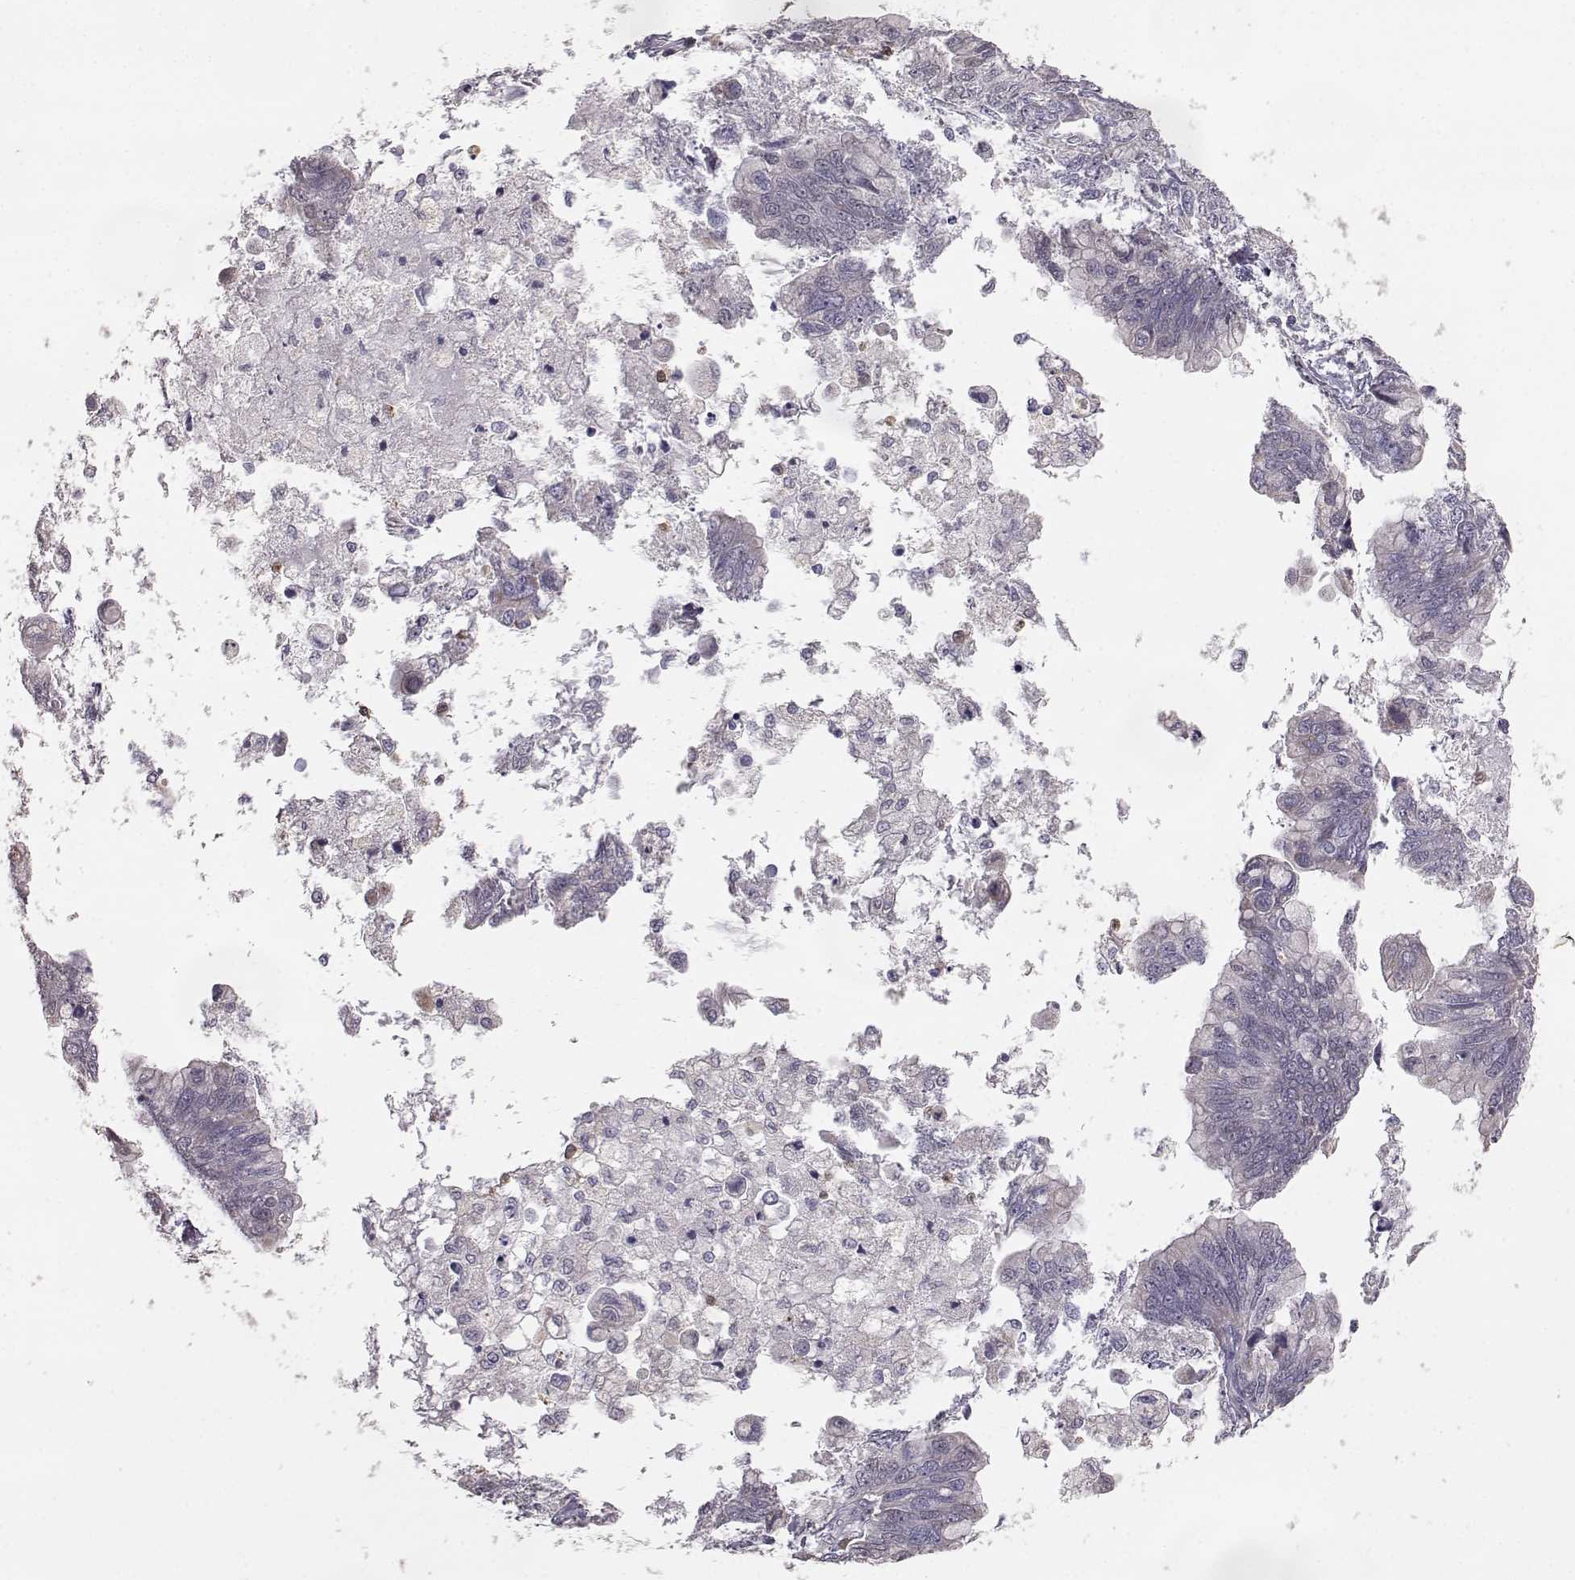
{"staining": {"intensity": "negative", "quantity": "none", "location": "none"}, "tissue": "ovarian cancer", "cell_type": "Tumor cells", "image_type": "cancer", "snomed": [{"axis": "morphology", "description": "Cystadenocarcinoma, mucinous, NOS"}, {"axis": "topography", "description": "Ovary"}], "caption": "Tumor cells show no significant staining in mucinous cystadenocarcinoma (ovarian).", "gene": "GRAP2", "patient": {"sex": "female", "age": 76}}